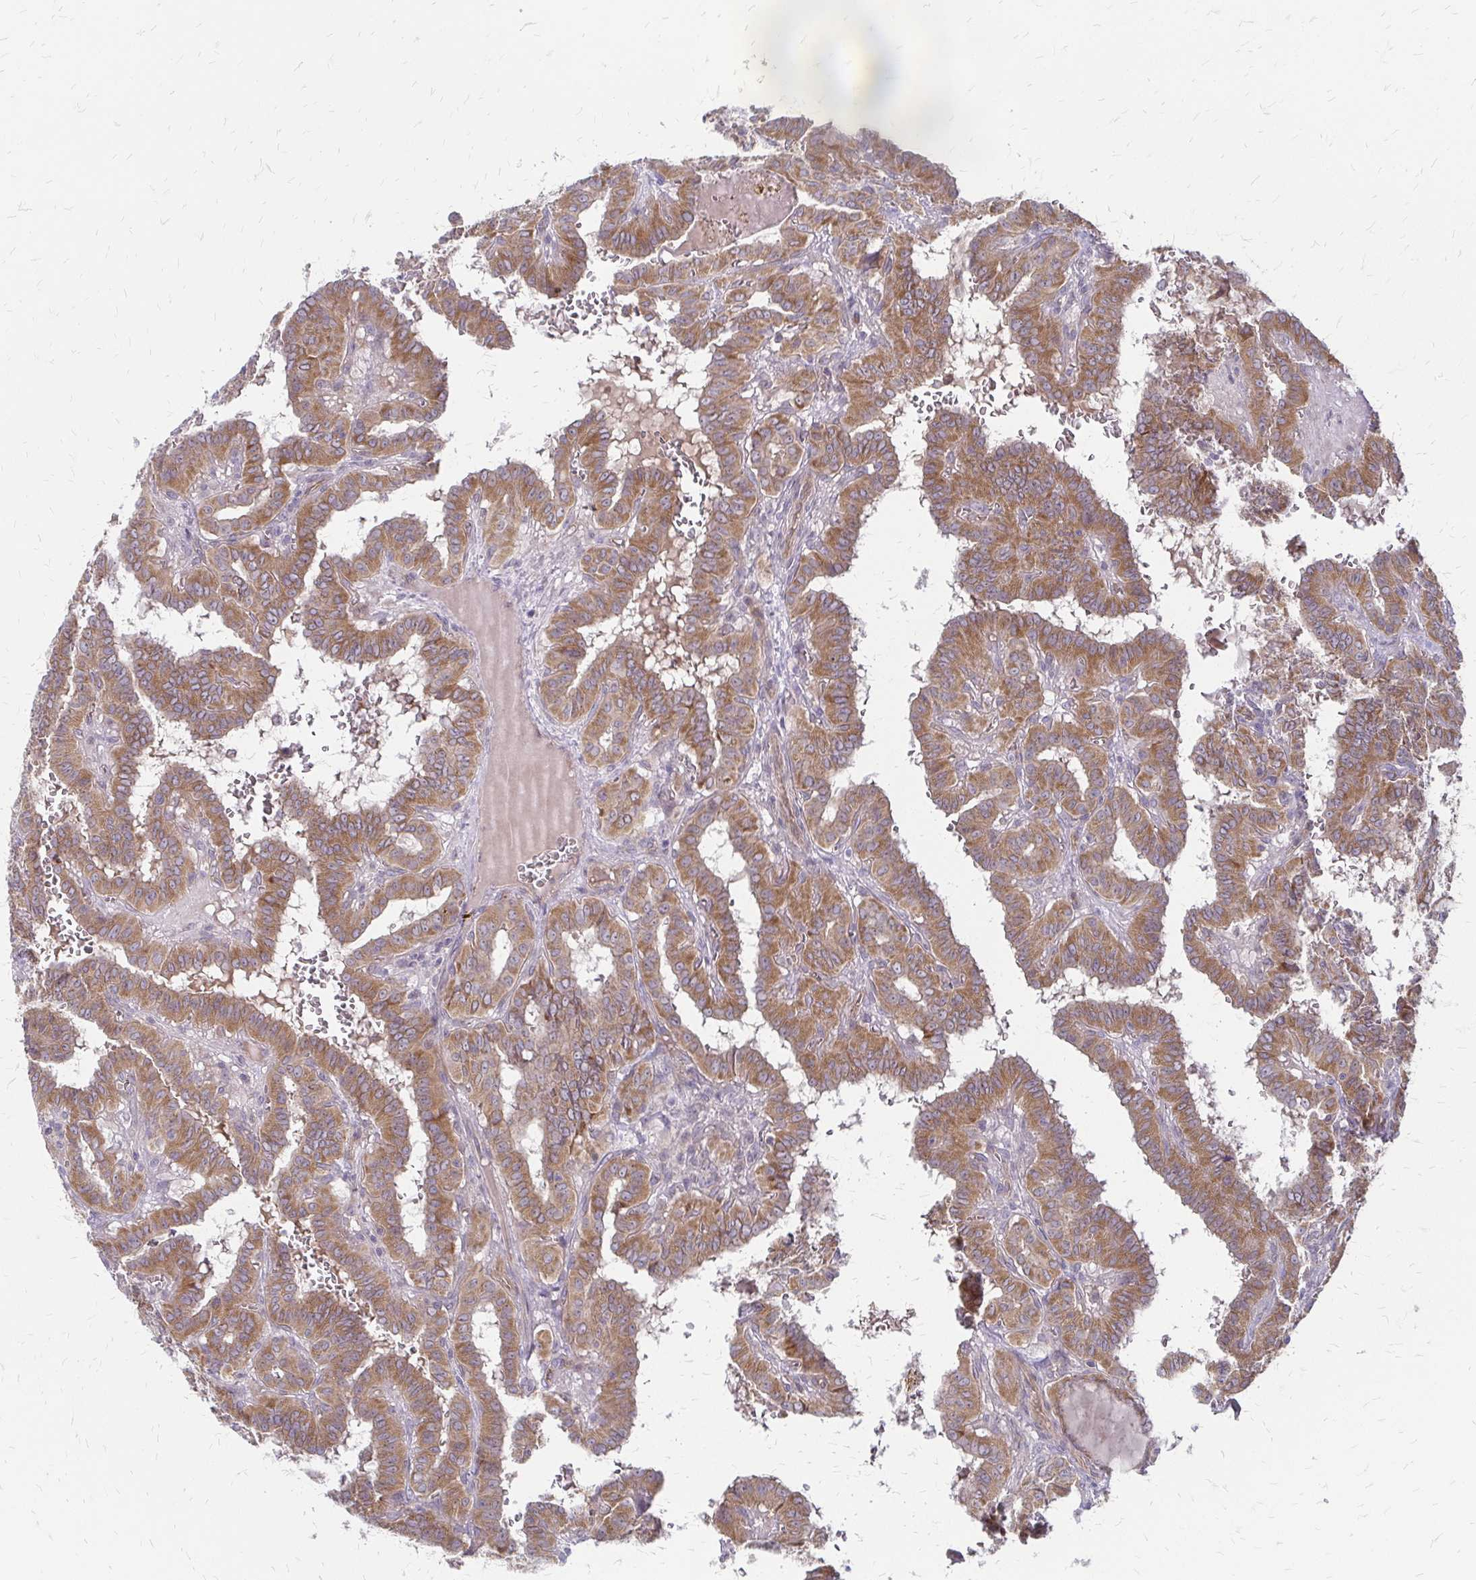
{"staining": {"intensity": "moderate", "quantity": ">75%", "location": "cytoplasmic/membranous"}, "tissue": "thyroid cancer", "cell_type": "Tumor cells", "image_type": "cancer", "snomed": [{"axis": "morphology", "description": "Papillary adenocarcinoma, NOS"}, {"axis": "topography", "description": "Thyroid gland"}], "caption": "Moderate cytoplasmic/membranous protein expression is appreciated in approximately >75% of tumor cells in thyroid cancer. The staining is performed using DAB brown chromogen to label protein expression. The nuclei are counter-stained blue using hematoxylin.", "gene": "ZNF383", "patient": {"sex": "female", "age": 21}}